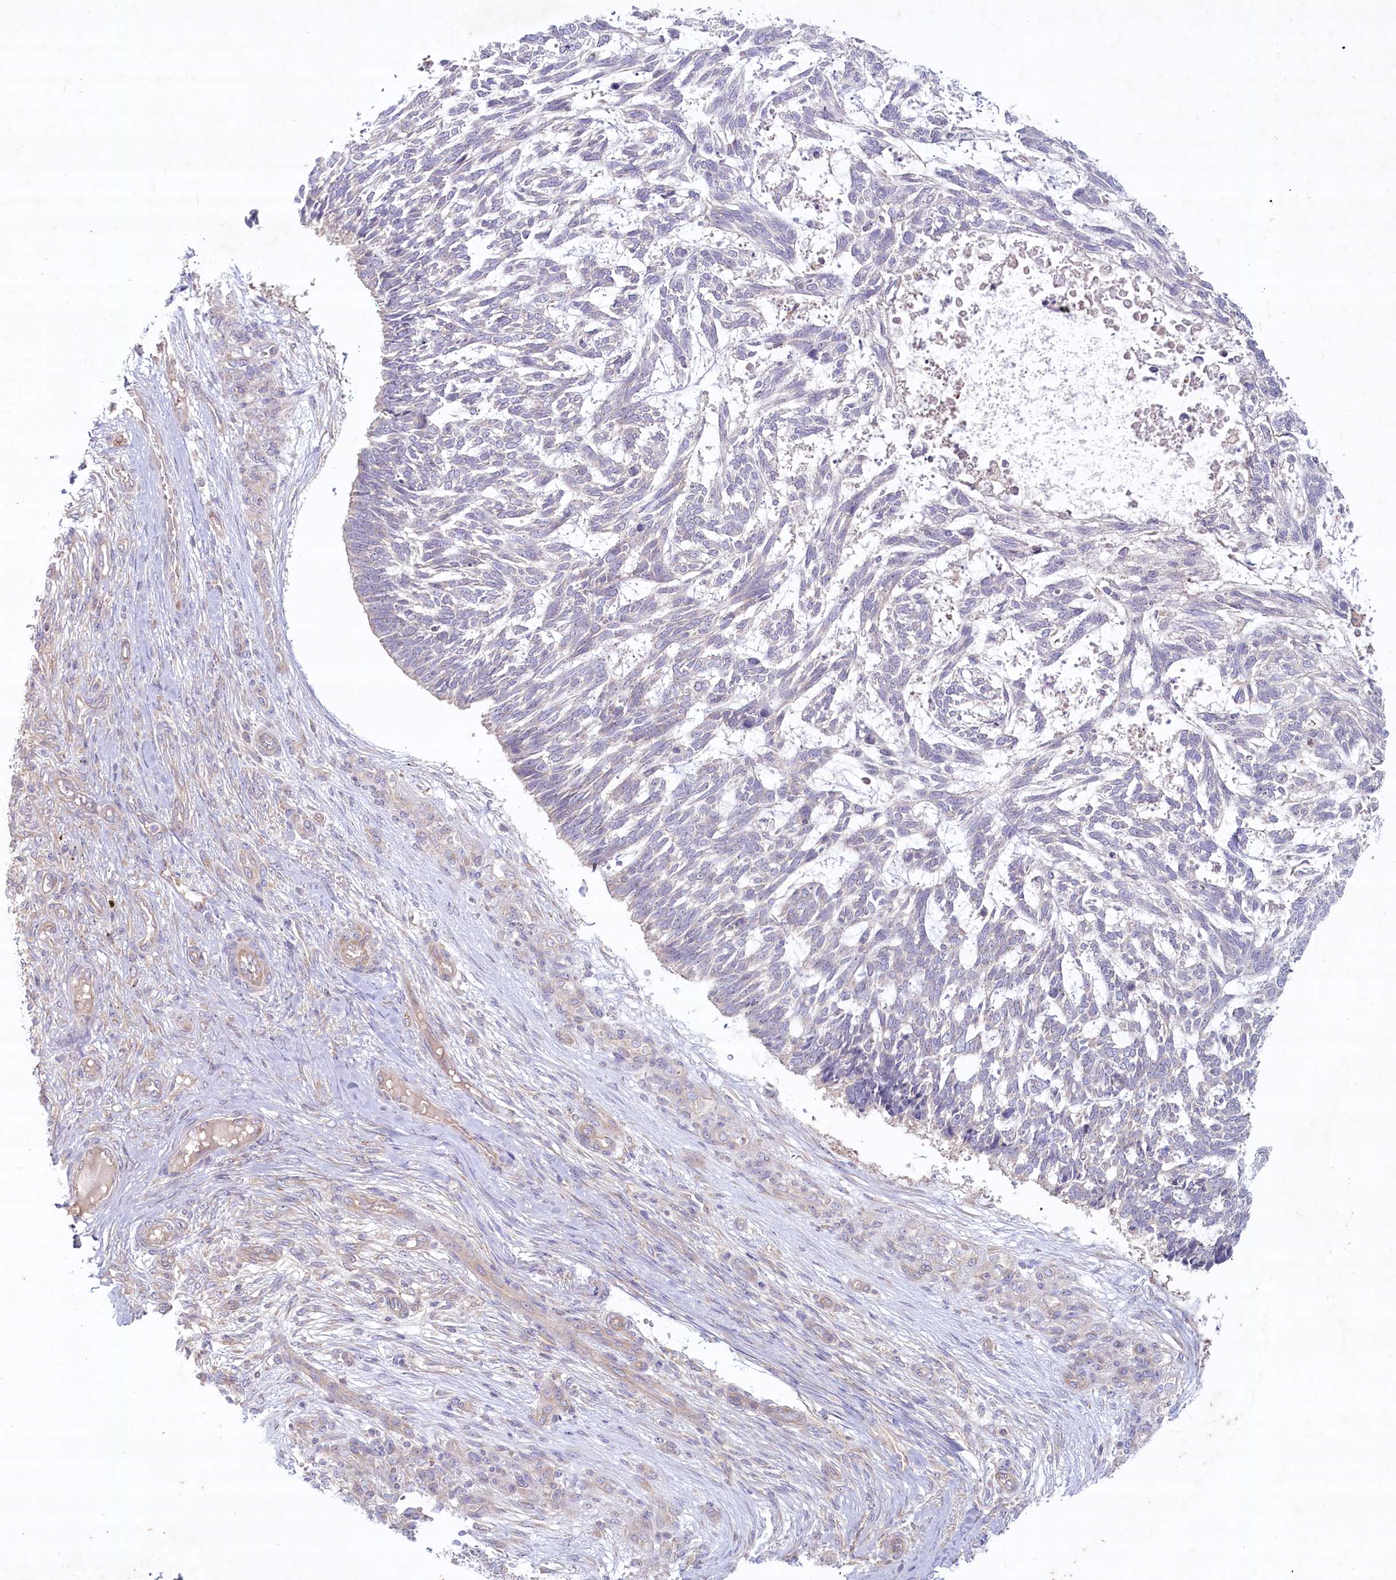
{"staining": {"intensity": "weak", "quantity": "<25%", "location": "cytoplasmic/membranous"}, "tissue": "skin cancer", "cell_type": "Tumor cells", "image_type": "cancer", "snomed": [{"axis": "morphology", "description": "Basal cell carcinoma"}, {"axis": "topography", "description": "Skin"}], "caption": "Immunohistochemistry (IHC) of skin basal cell carcinoma displays no staining in tumor cells. (Brightfield microscopy of DAB immunohistochemistry (IHC) at high magnification).", "gene": "TNIP1", "patient": {"sex": "male", "age": 88}}